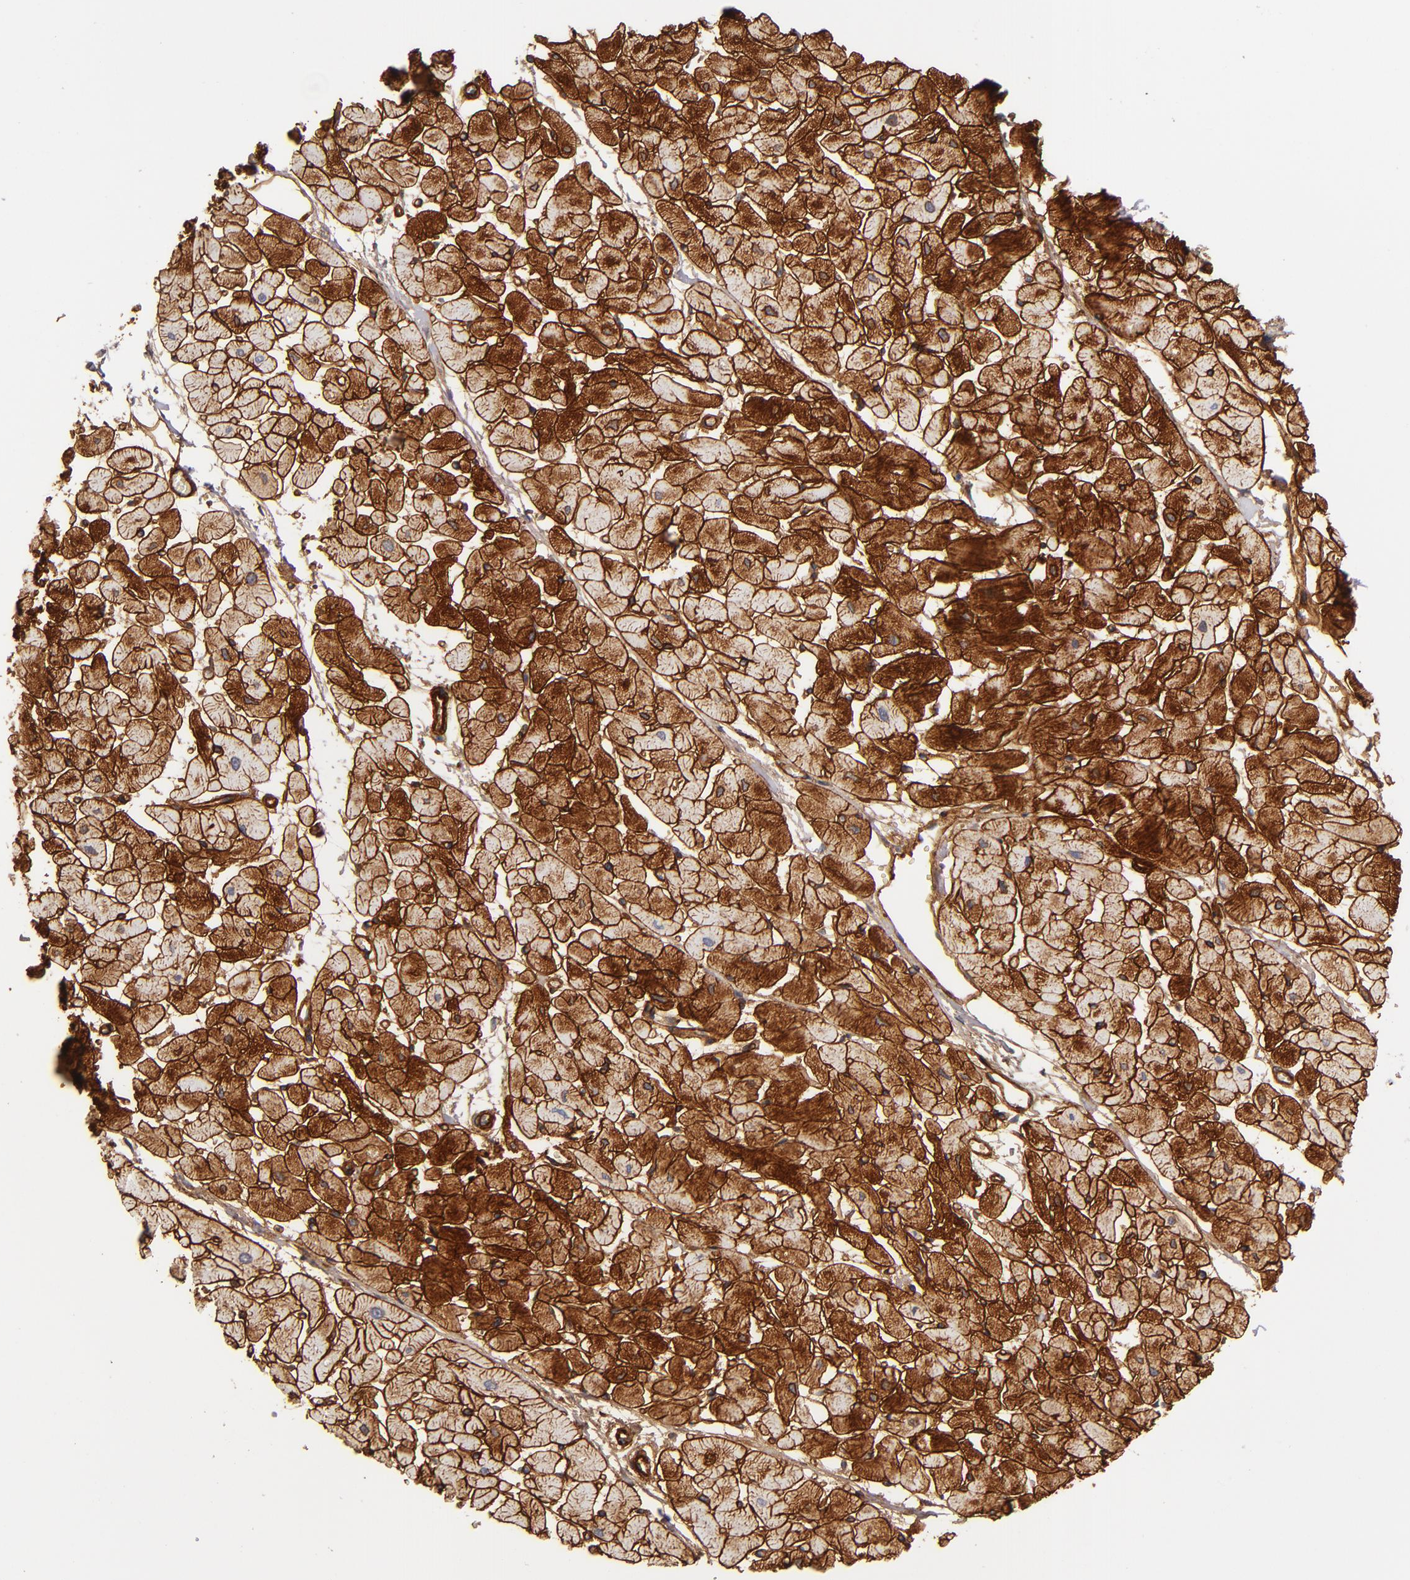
{"staining": {"intensity": "strong", "quantity": ">75%", "location": "cytoplasmic/membranous"}, "tissue": "heart muscle", "cell_type": "Cardiomyocytes", "image_type": "normal", "snomed": [{"axis": "morphology", "description": "Normal tissue, NOS"}, {"axis": "topography", "description": "Heart"}], "caption": "This histopathology image displays immunohistochemistry staining of unremarkable human heart muscle, with high strong cytoplasmic/membranous positivity in about >75% of cardiomyocytes.", "gene": "LAMC1", "patient": {"sex": "female", "age": 19}}